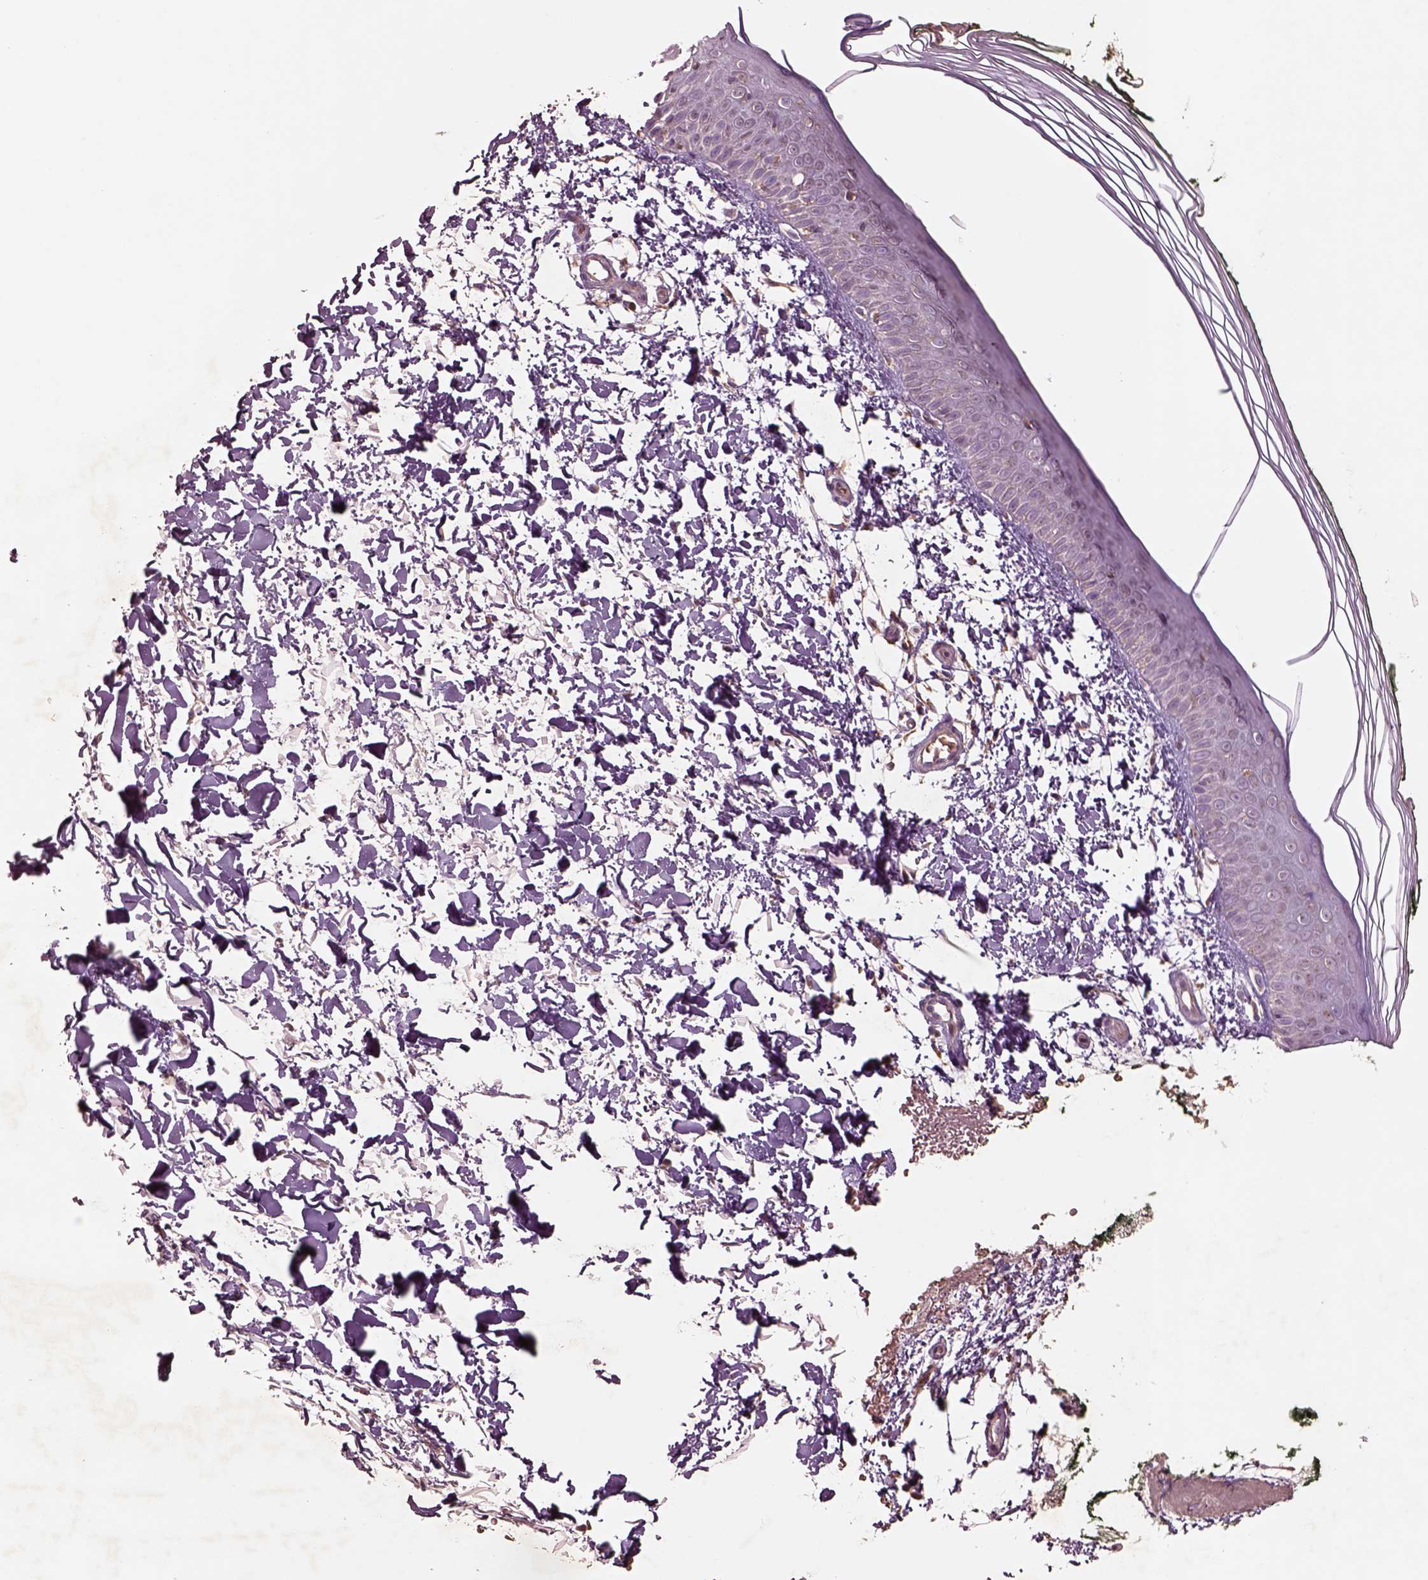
{"staining": {"intensity": "weak", "quantity": ">75%", "location": "cytoplasmic/membranous"}, "tissue": "skin", "cell_type": "Fibroblasts", "image_type": "normal", "snomed": [{"axis": "morphology", "description": "Normal tissue, NOS"}, {"axis": "topography", "description": "Skin"}], "caption": "Skin was stained to show a protein in brown. There is low levels of weak cytoplasmic/membranous staining in about >75% of fibroblasts. Immunohistochemistry stains the protein of interest in brown and the nuclei are stained blue.", "gene": "SLC25A31", "patient": {"sex": "female", "age": 62}}